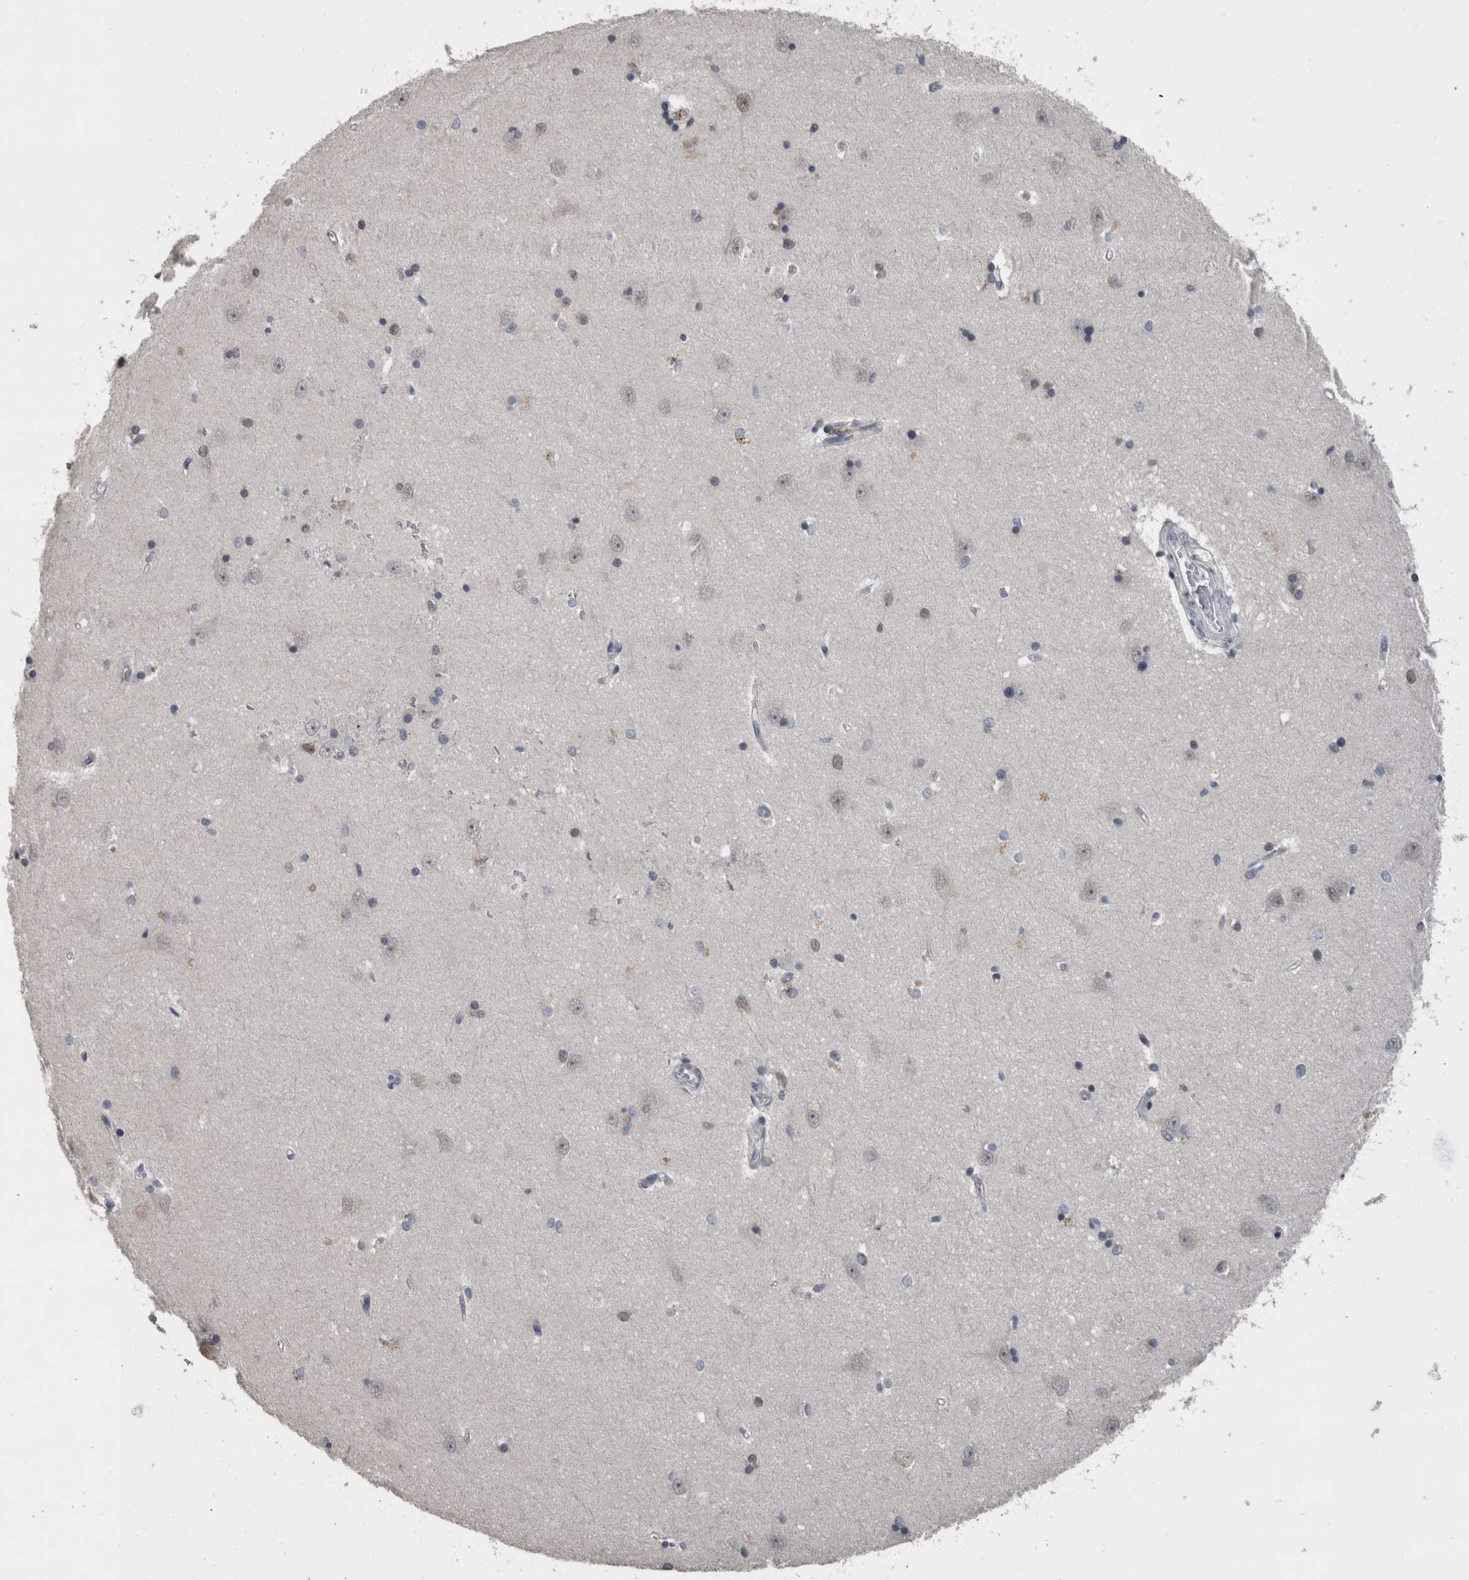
{"staining": {"intensity": "negative", "quantity": "none", "location": "none"}, "tissue": "hippocampus", "cell_type": "Glial cells", "image_type": "normal", "snomed": [{"axis": "morphology", "description": "Normal tissue, NOS"}, {"axis": "topography", "description": "Hippocampus"}], "caption": "Glial cells show no significant staining in unremarkable hippocampus. (Immunohistochemistry, brightfield microscopy, high magnification).", "gene": "ZBTB21", "patient": {"sex": "male", "age": 45}}